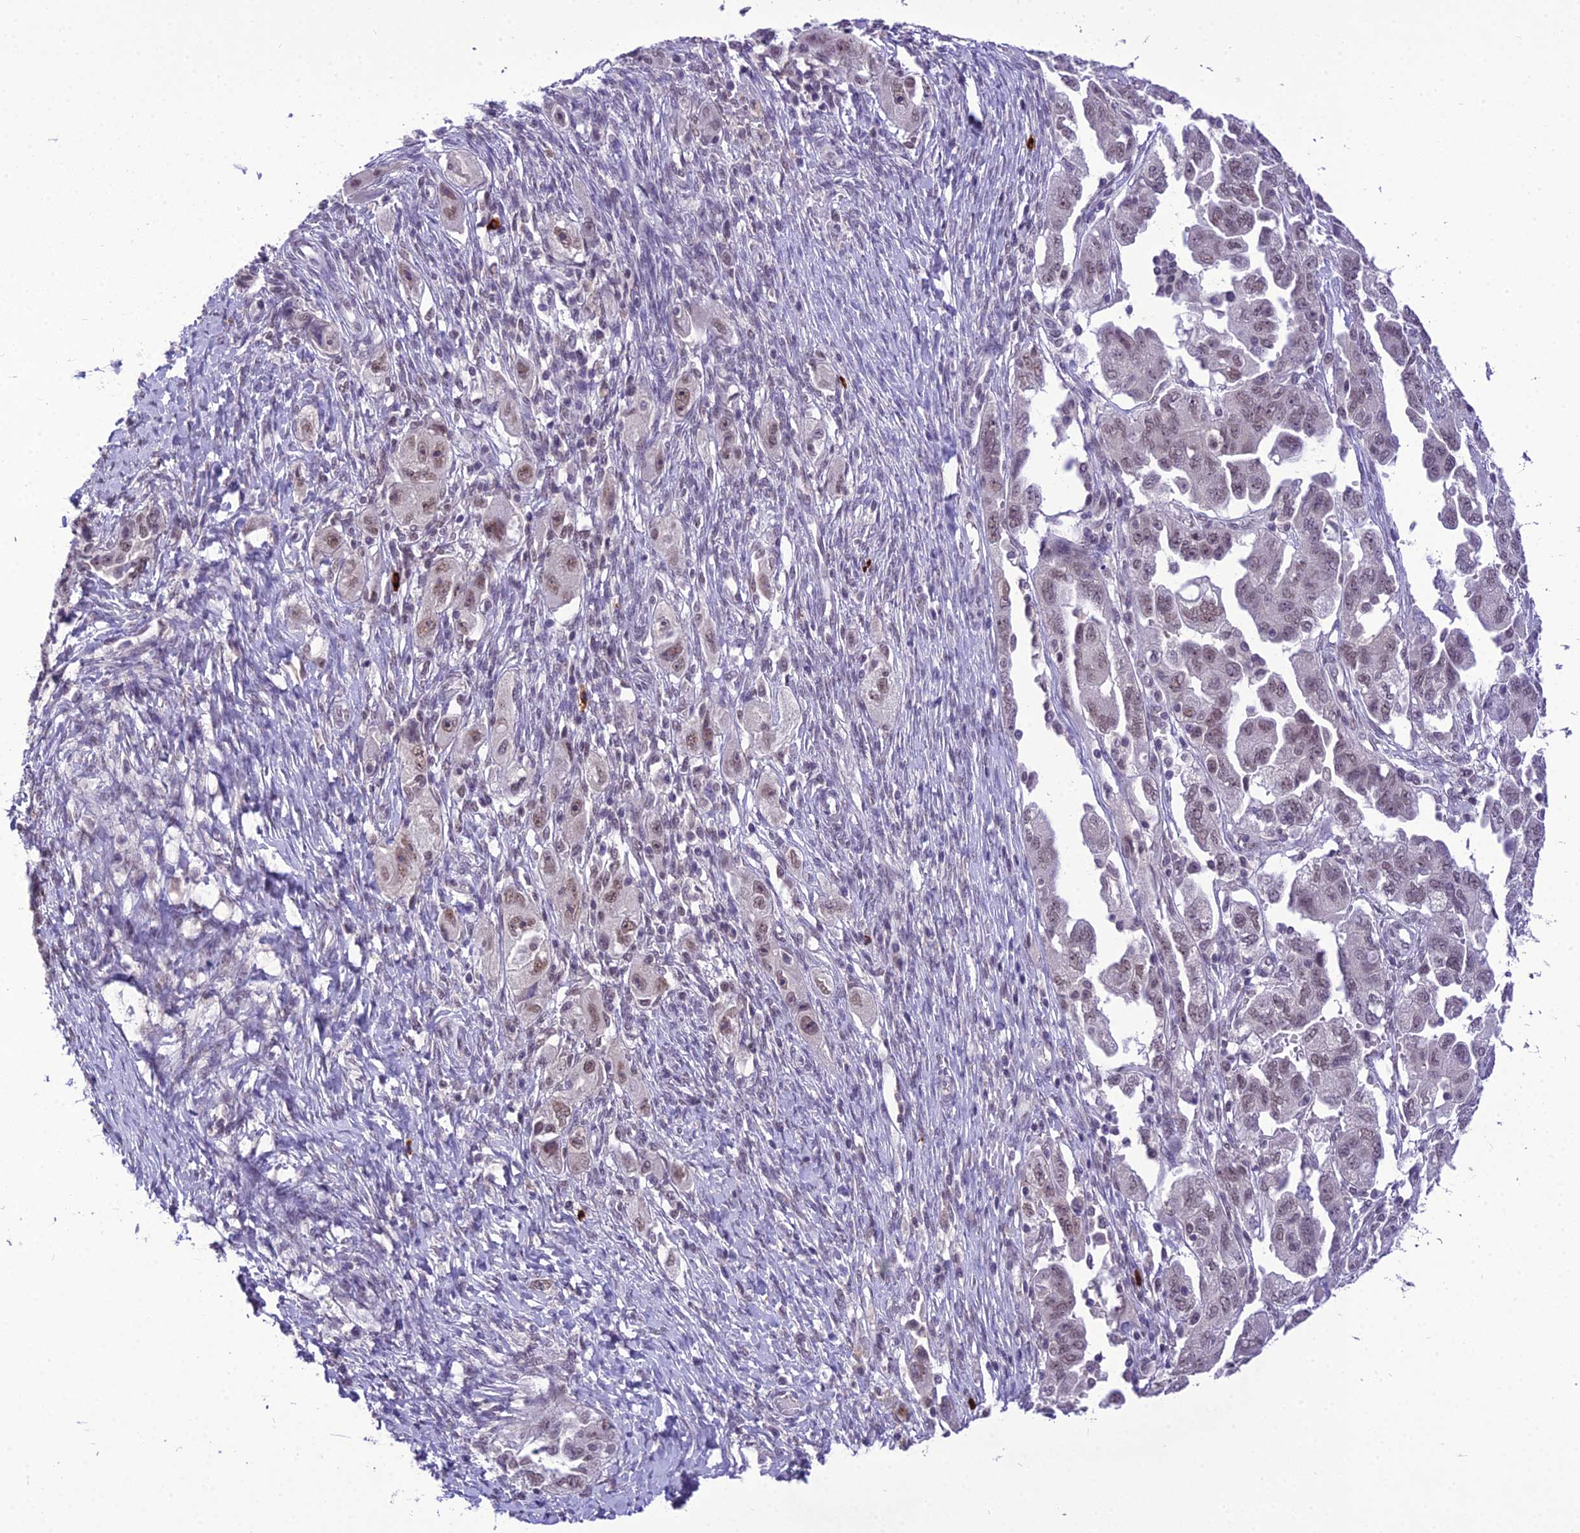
{"staining": {"intensity": "moderate", "quantity": ">75%", "location": "nuclear"}, "tissue": "ovarian cancer", "cell_type": "Tumor cells", "image_type": "cancer", "snomed": [{"axis": "morphology", "description": "Carcinoma, NOS"}, {"axis": "morphology", "description": "Cystadenocarcinoma, serous, NOS"}, {"axis": "topography", "description": "Ovary"}], "caption": "High-magnification brightfield microscopy of ovarian cancer stained with DAB (brown) and counterstained with hematoxylin (blue). tumor cells exhibit moderate nuclear expression is appreciated in approximately>75% of cells. Nuclei are stained in blue.", "gene": "SH3RF3", "patient": {"sex": "female", "age": 69}}